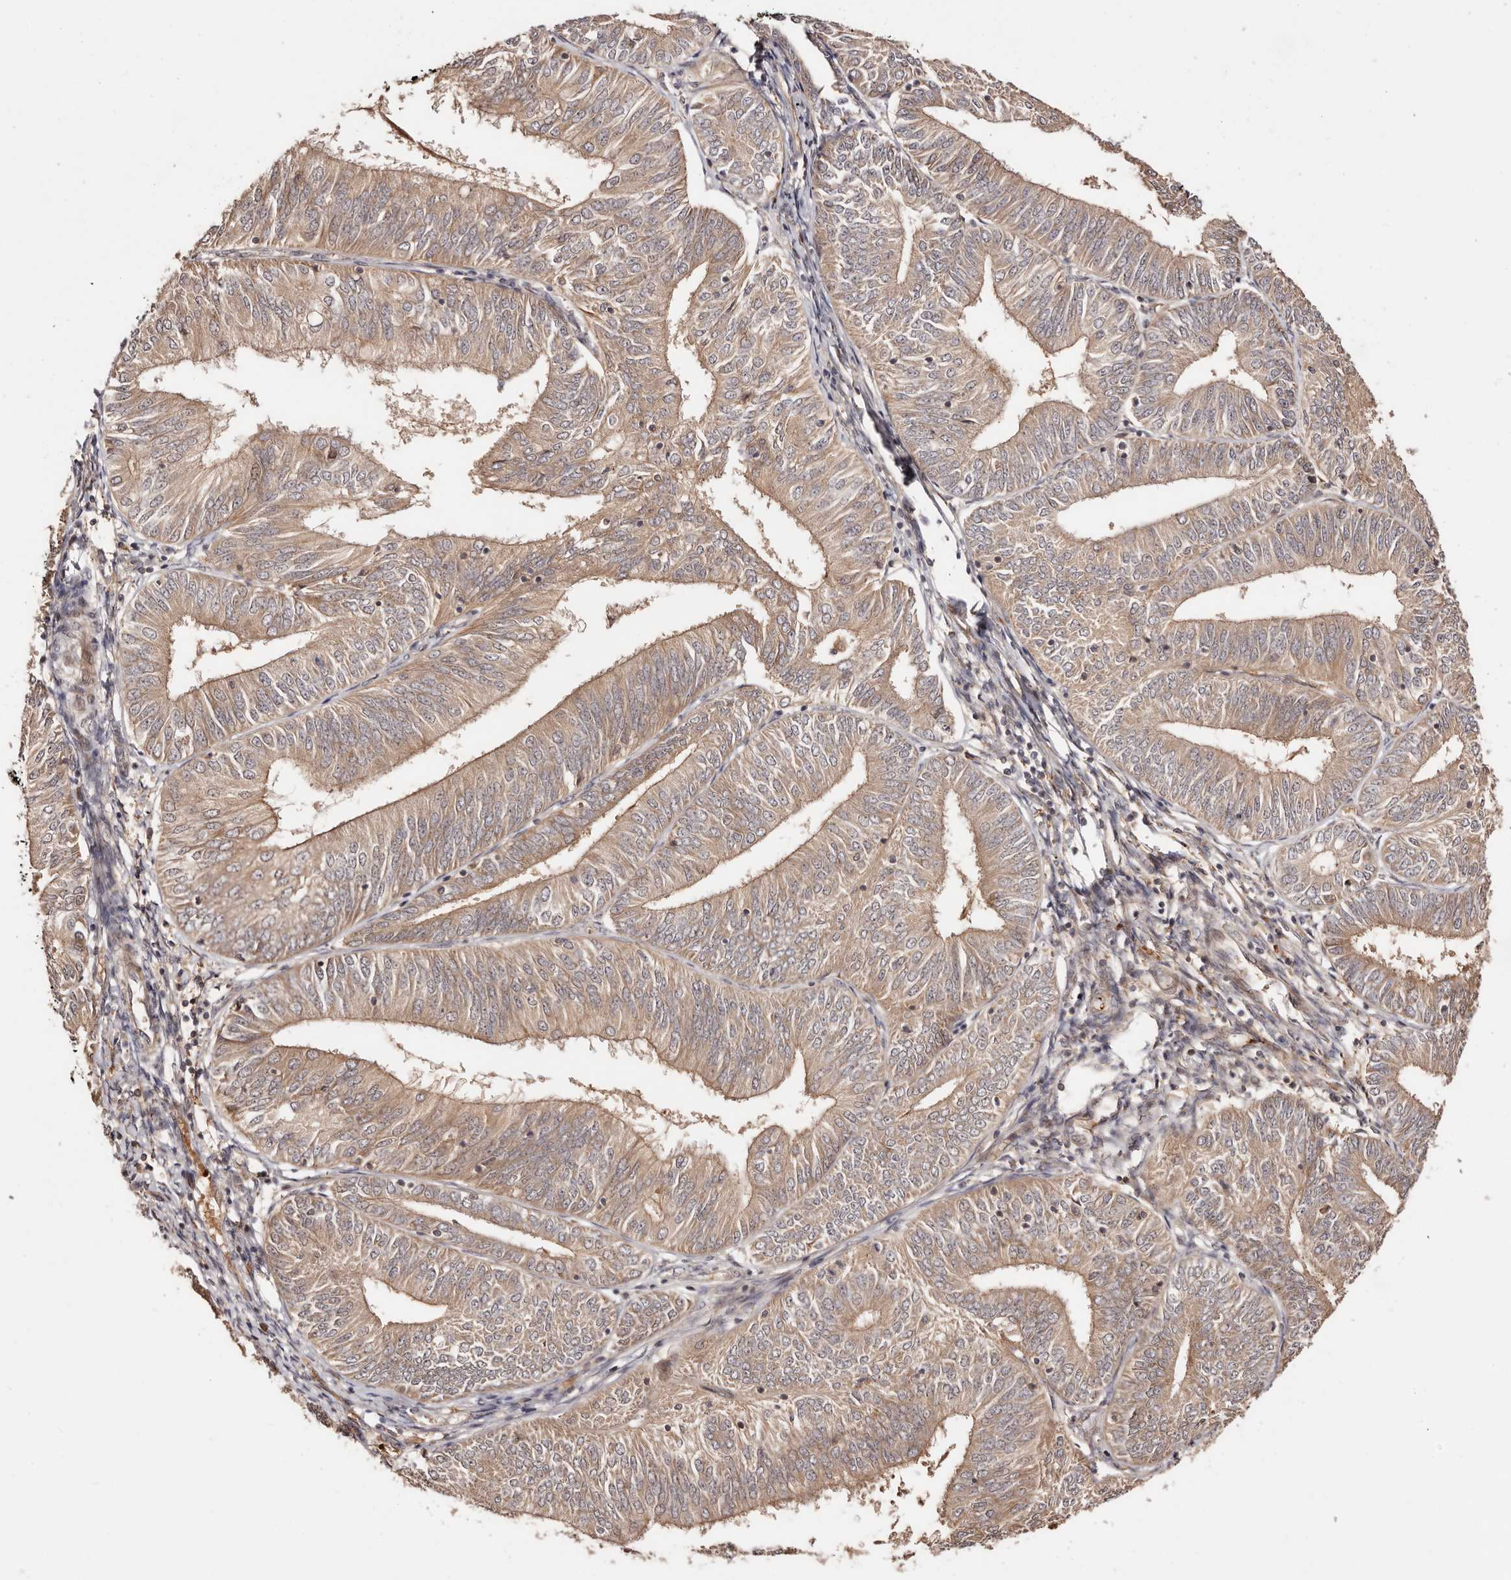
{"staining": {"intensity": "moderate", "quantity": ">75%", "location": "cytoplasmic/membranous"}, "tissue": "endometrial cancer", "cell_type": "Tumor cells", "image_type": "cancer", "snomed": [{"axis": "morphology", "description": "Adenocarcinoma, NOS"}, {"axis": "topography", "description": "Endometrium"}], "caption": "Endometrial adenocarcinoma stained for a protein (brown) displays moderate cytoplasmic/membranous positive positivity in about >75% of tumor cells.", "gene": "PTPN22", "patient": {"sex": "female", "age": 58}}